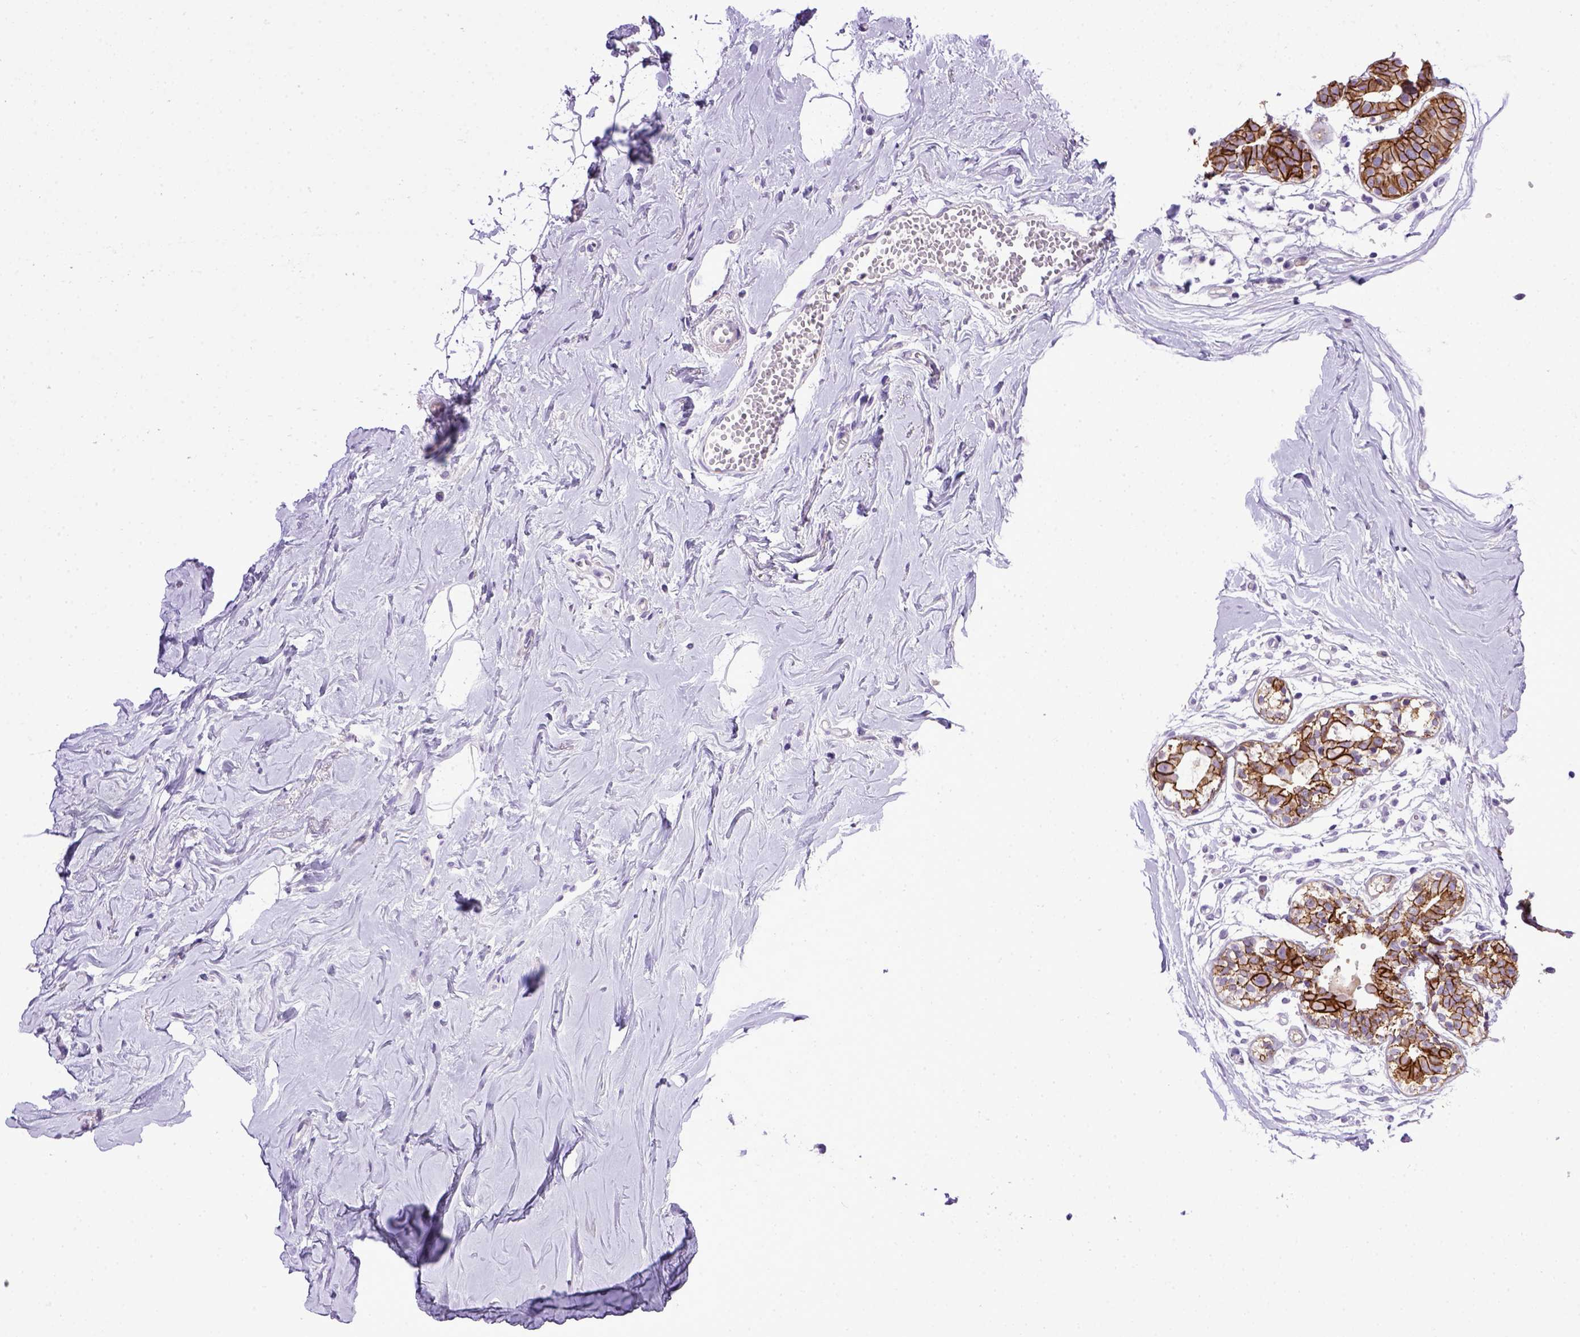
{"staining": {"intensity": "negative", "quantity": "none", "location": "none"}, "tissue": "breast", "cell_type": "Adipocytes", "image_type": "normal", "snomed": [{"axis": "morphology", "description": "Normal tissue, NOS"}, {"axis": "topography", "description": "Breast"}], "caption": "DAB (3,3'-diaminobenzidine) immunohistochemical staining of unremarkable human breast exhibits no significant staining in adipocytes.", "gene": "CDH1", "patient": {"sex": "female", "age": 49}}